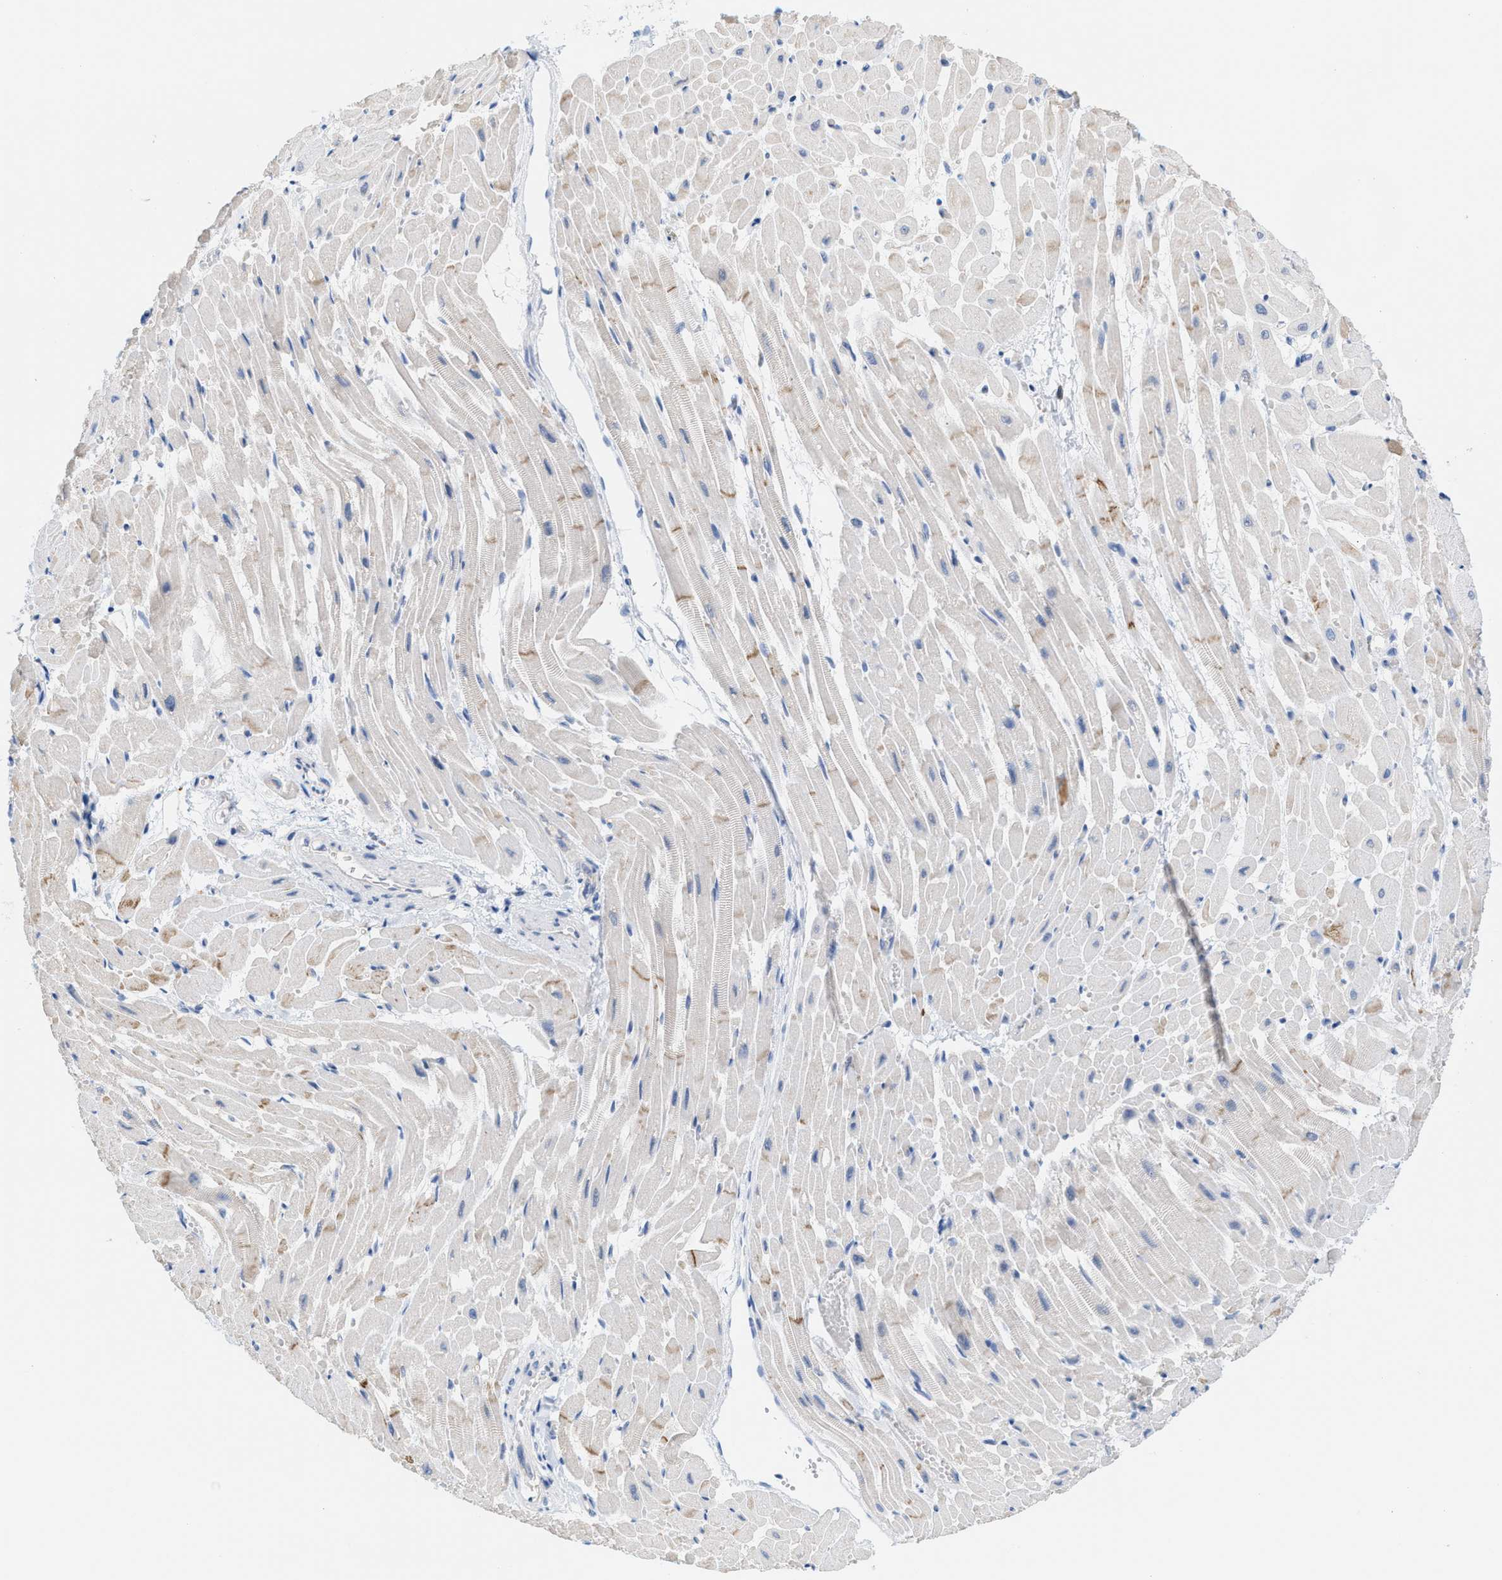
{"staining": {"intensity": "moderate", "quantity": "25%-75%", "location": "cytoplasmic/membranous"}, "tissue": "heart muscle", "cell_type": "Cardiomyocytes", "image_type": "normal", "snomed": [{"axis": "morphology", "description": "Normal tissue, NOS"}, {"axis": "topography", "description": "Heart"}], "caption": "The micrograph demonstrates immunohistochemical staining of normal heart muscle. There is moderate cytoplasmic/membranous expression is appreciated in approximately 25%-75% of cardiomyocytes. (Stains: DAB (3,3'-diaminobenzidine) in brown, nuclei in blue, Microscopy: brightfield microscopy at high magnification).", "gene": "IL16", "patient": {"sex": "male", "age": 45}}